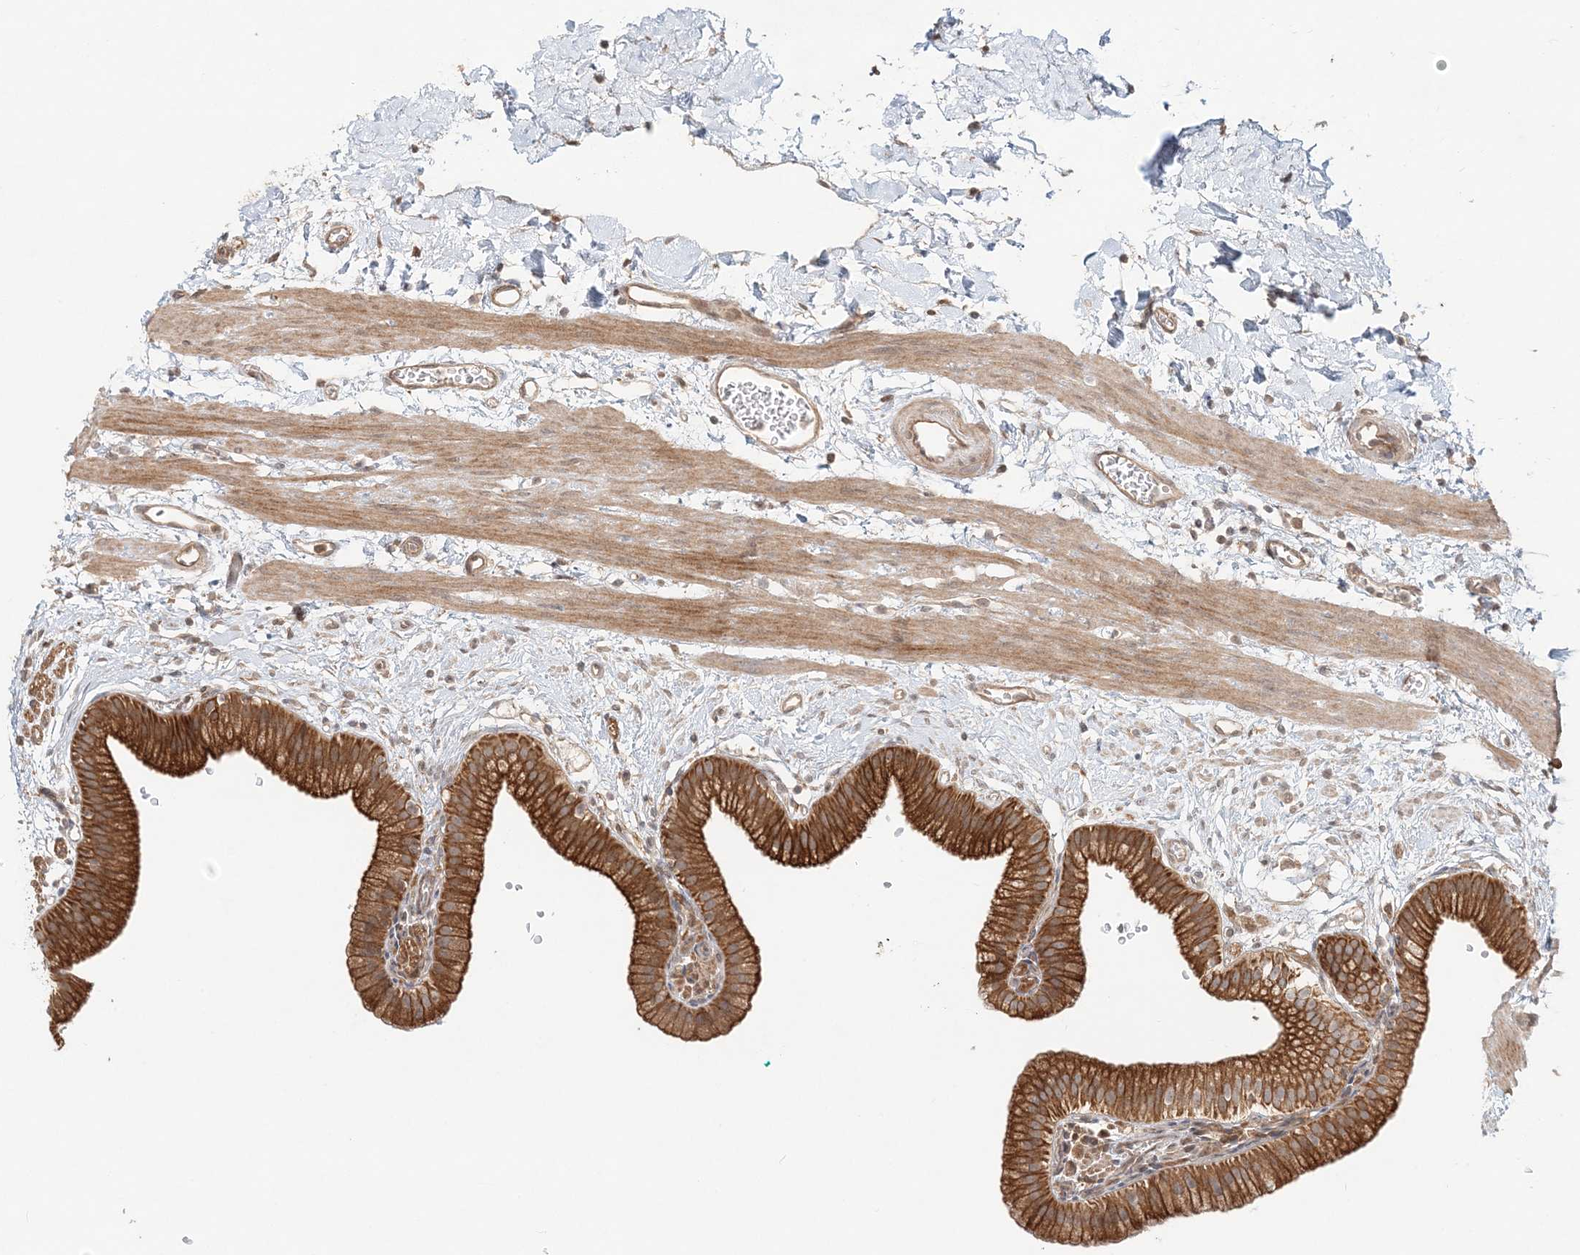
{"staining": {"intensity": "strong", "quantity": ">75%", "location": "cytoplasmic/membranous"}, "tissue": "gallbladder", "cell_type": "Glandular cells", "image_type": "normal", "snomed": [{"axis": "morphology", "description": "Normal tissue, NOS"}, {"axis": "topography", "description": "Gallbladder"}], "caption": "Immunohistochemical staining of normal gallbladder exhibits >75% levels of strong cytoplasmic/membranous protein expression in approximately >75% of glandular cells.", "gene": "KIAA0232", "patient": {"sex": "male", "age": 55}}